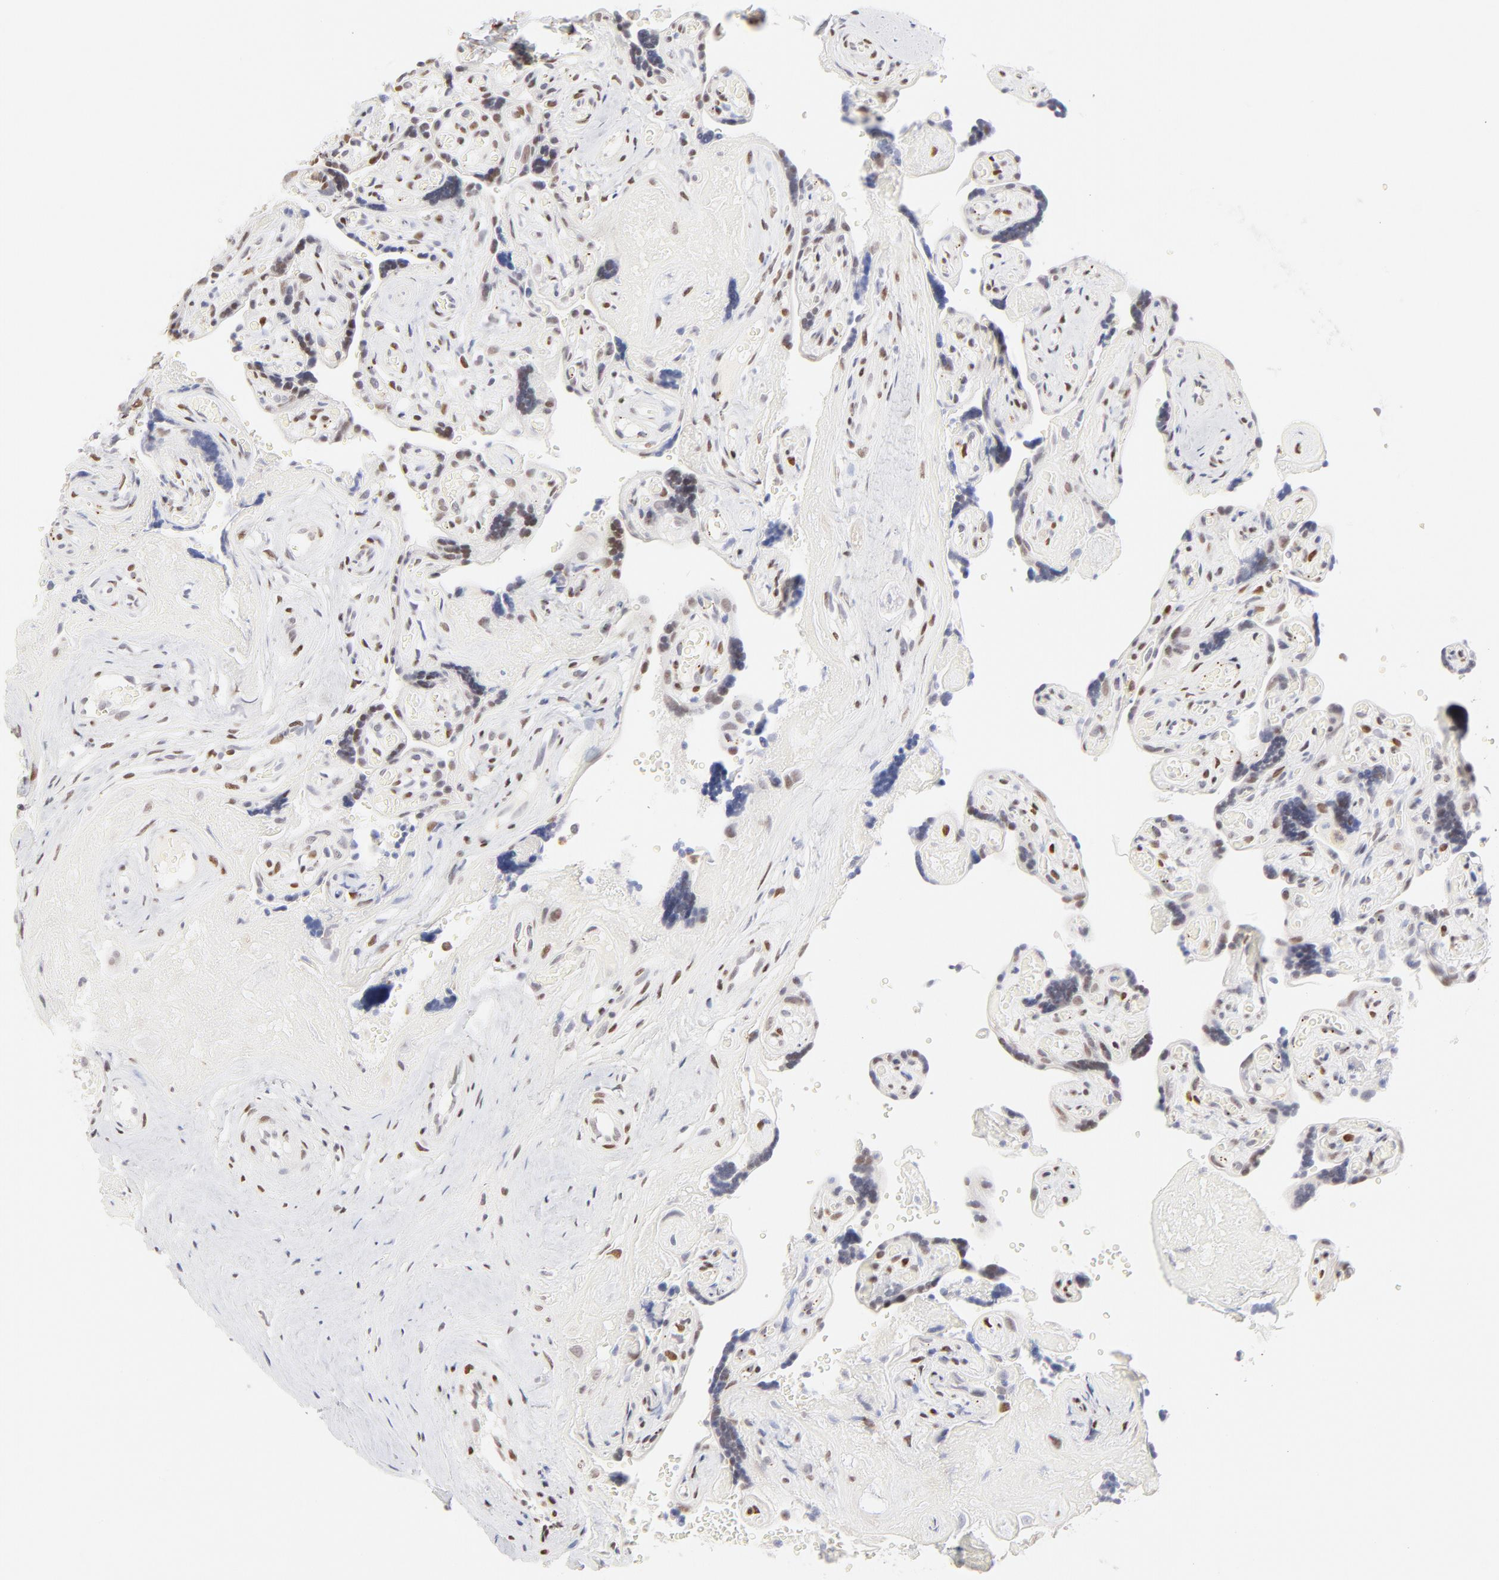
{"staining": {"intensity": "moderate", "quantity": "25%-75%", "location": "nuclear"}, "tissue": "placenta", "cell_type": "Trophoblastic cells", "image_type": "normal", "snomed": [{"axis": "morphology", "description": "Normal tissue, NOS"}, {"axis": "topography", "description": "Placenta"}], "caption": "Immunohistochemistry histopathology image of benign placenta: human placenta stained using immunohistochemistry shows medium levels of moderate protein expression localized specifically in the nuclear of trophoblastic cells, appearing as a nuclear brown color.", "gene": "PBX1", "patient": {"sex": "female", "age": 30}}